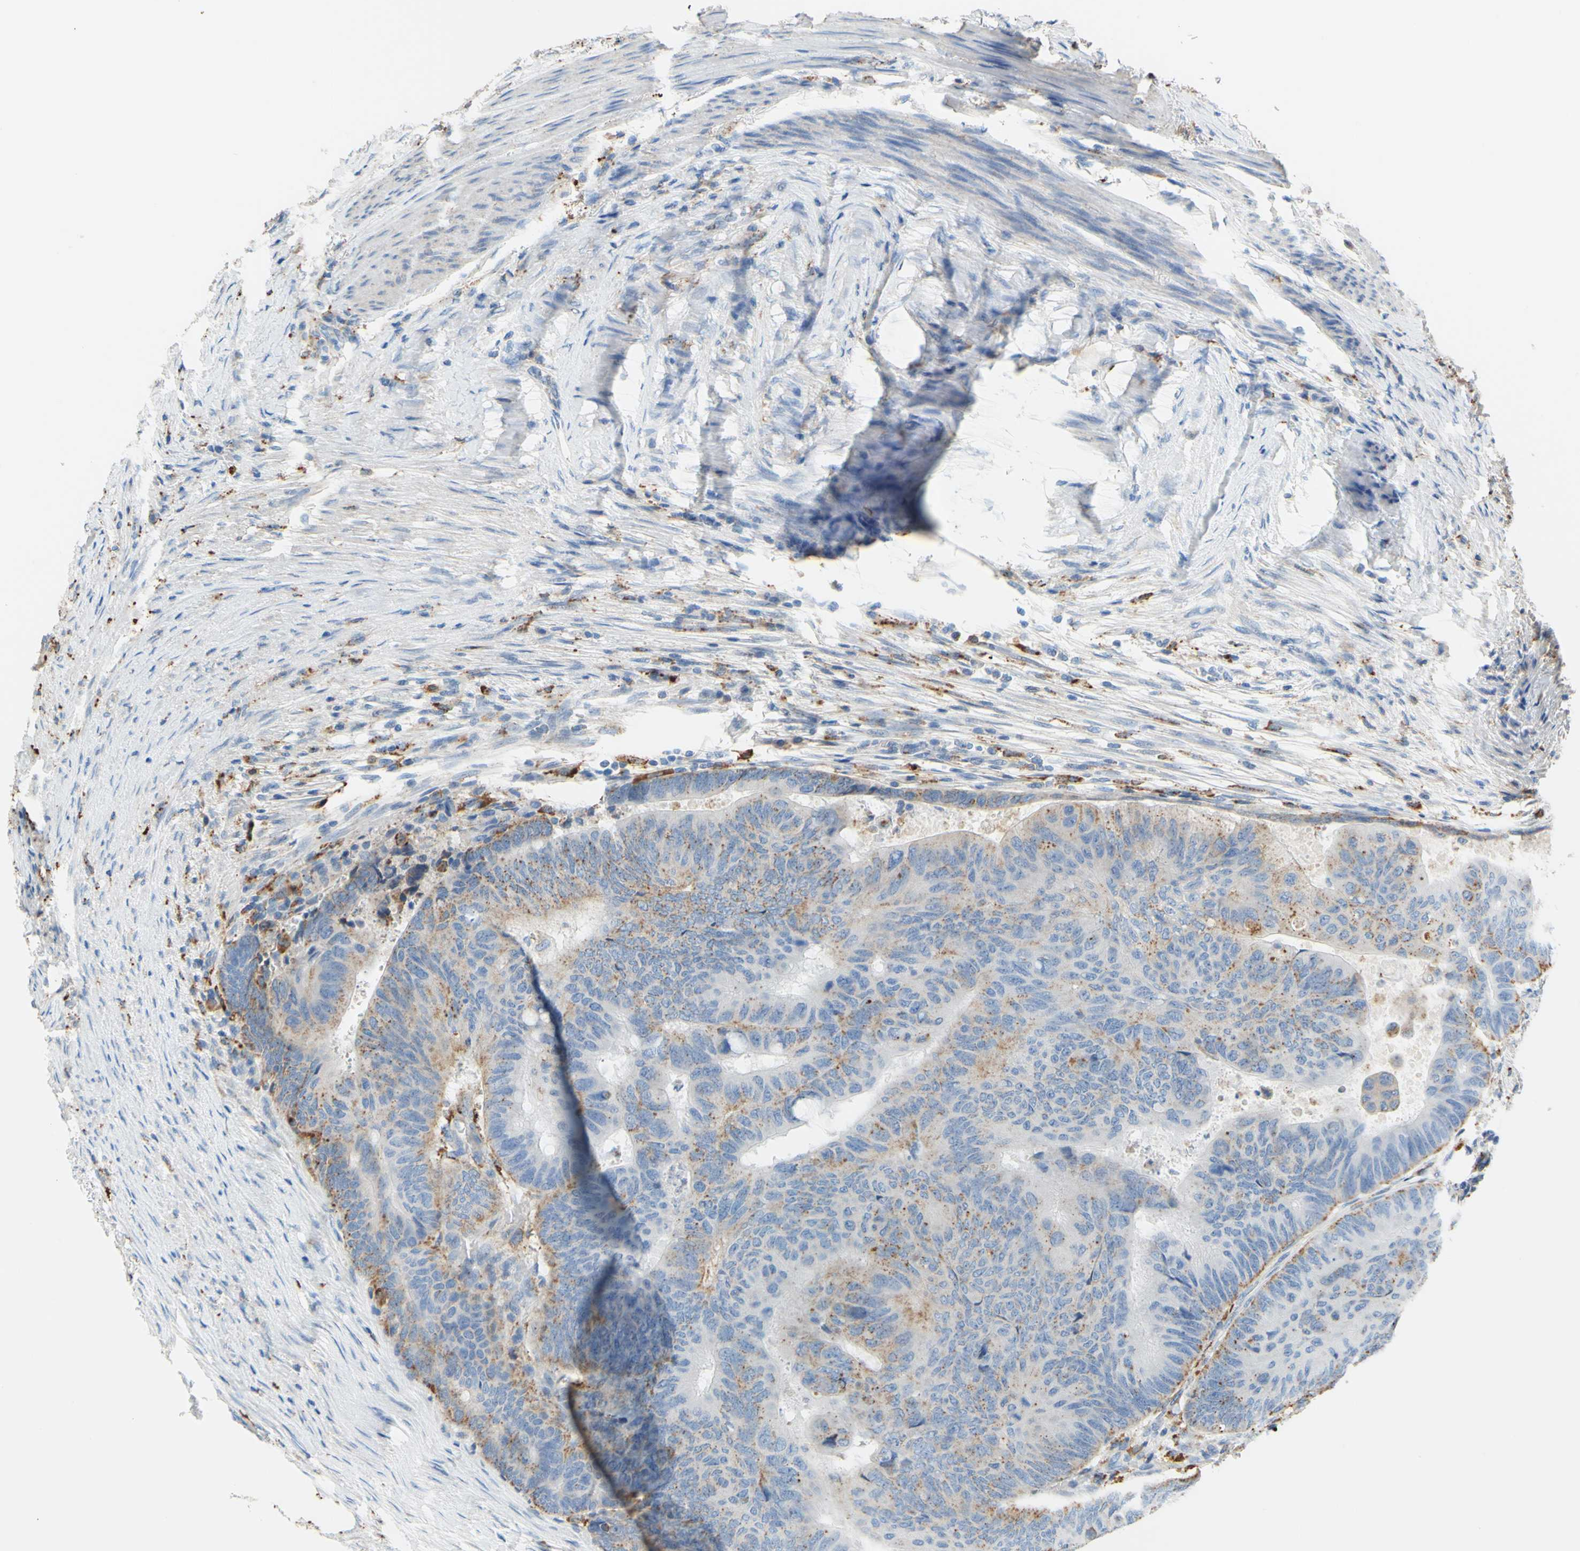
{"staining": {"intensity": "moderate", "quantity": "<25%", "location": "cytoplasmic/membranous"}, "tissue": "colorectal cancer", "cell_type": "Tumor cells", "image_type": "cancer", "snomed": [{"axis": "morphology", "description": "Normal tissue, NOS"}, {"axis": "morphology", "description": "Adenocarcinoma, NOS"}, {"axis": "topography", "description": "Rectum"}, {"axis": "topography", "description": "Peripheral nerve tissue"}], "caption": "Immunohistochemical staining of human colorectal cancer exhibits moderate cytoplasmic/membranous protein positivity in about <25% of tumor cells.", "gene": "CTSD", "patient": {"sex": "male", "age": 92}}